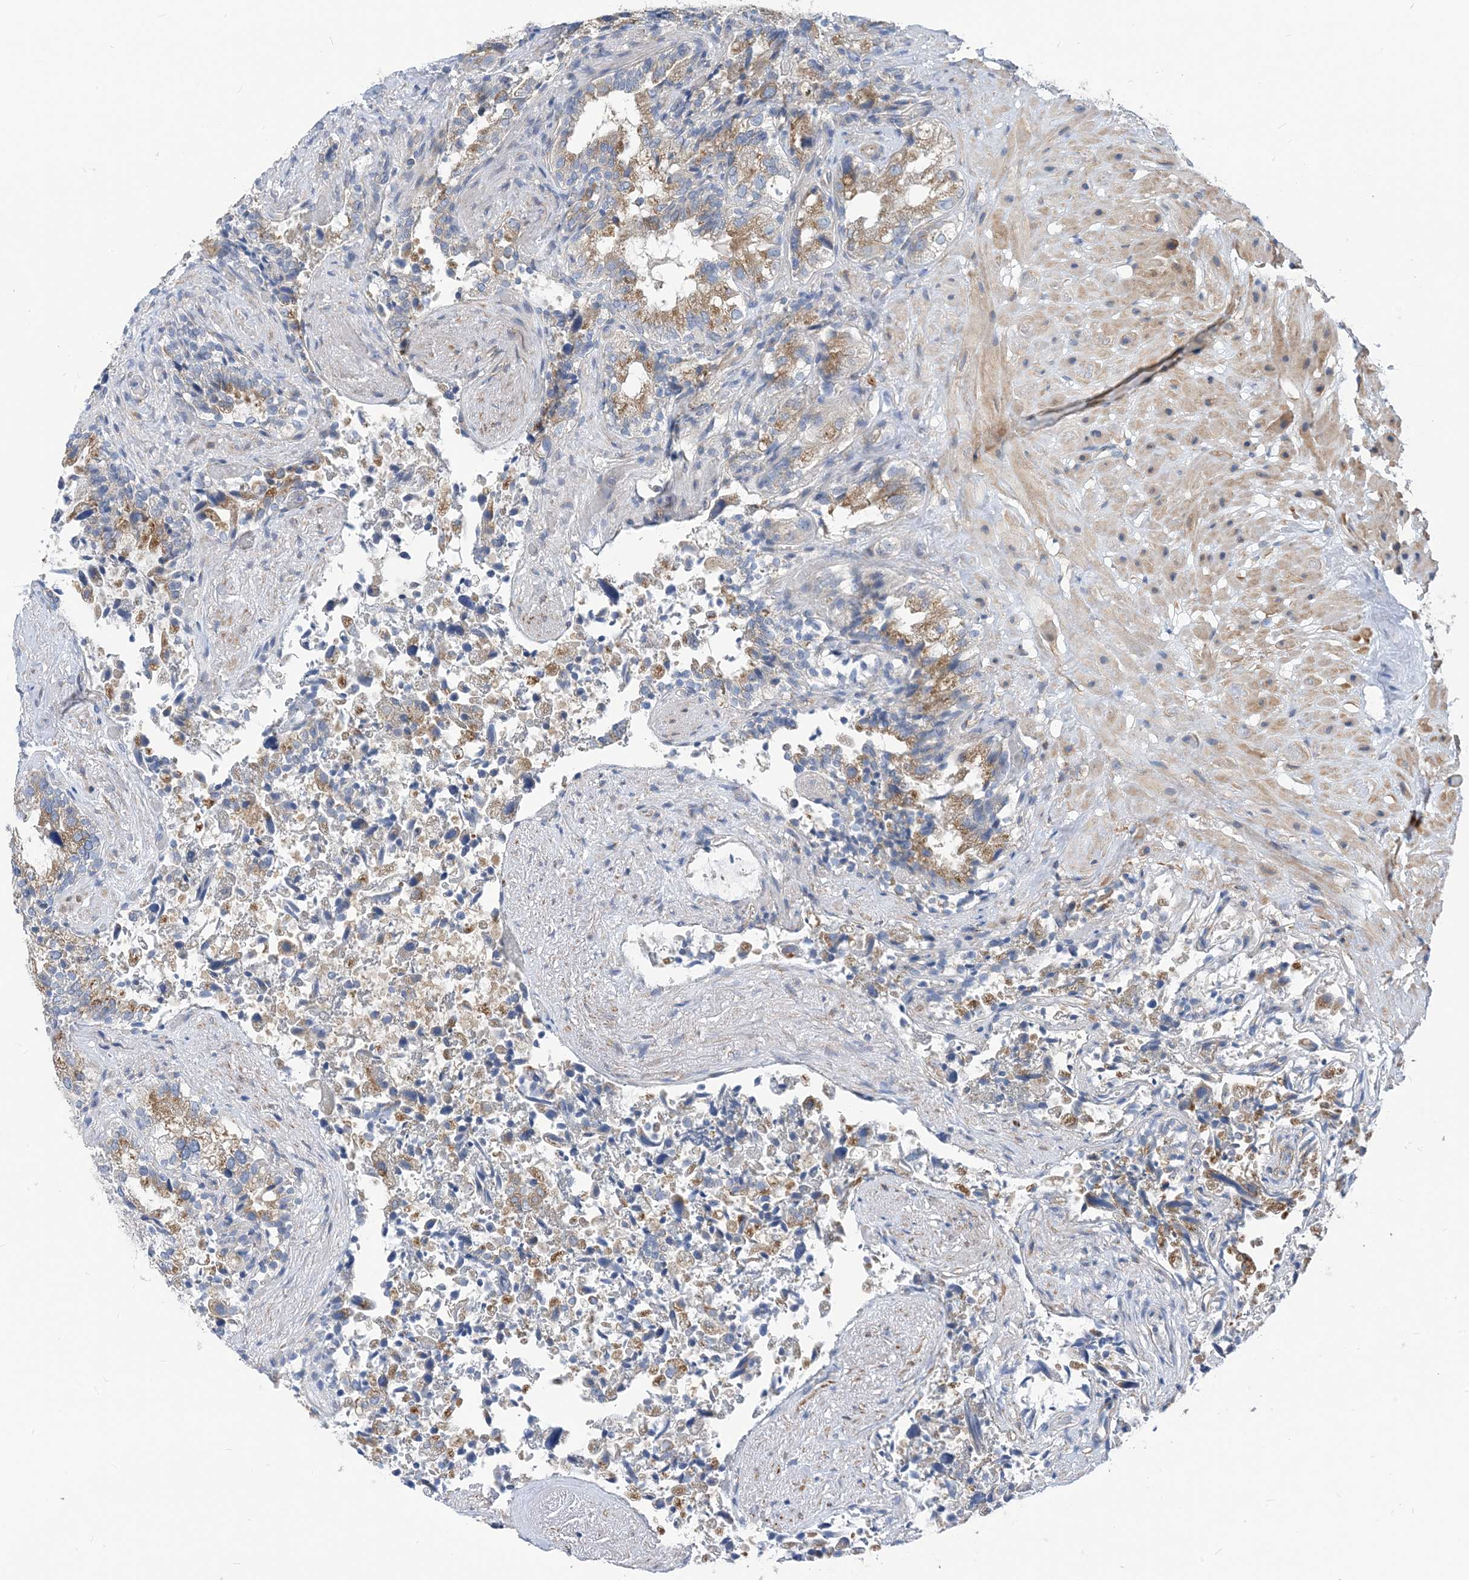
{"staining": {"intensity": "moderate", "quantity": ">75%", "location": "cytoplasmic/membranous"}, "tissue": "seminal vesicle", "cell_type": "Glandular cells", "image_type": "normal", "snomed": [{"axis": "morphology", "description": "Normal tissue, NOS"}, {"axis": "topography", "description": "Seminal veicle"}, {"axis": "topography", "description": "Peripheral nerve tissue"}], "caption": "Protein staining reveals moderate cytoplasmic/membranous positivity in approximately >75% of glandular cells in benign seminal vesicle.", "gene": "PLEKHA3", "patient": {"sex": "male", "age": 63}}